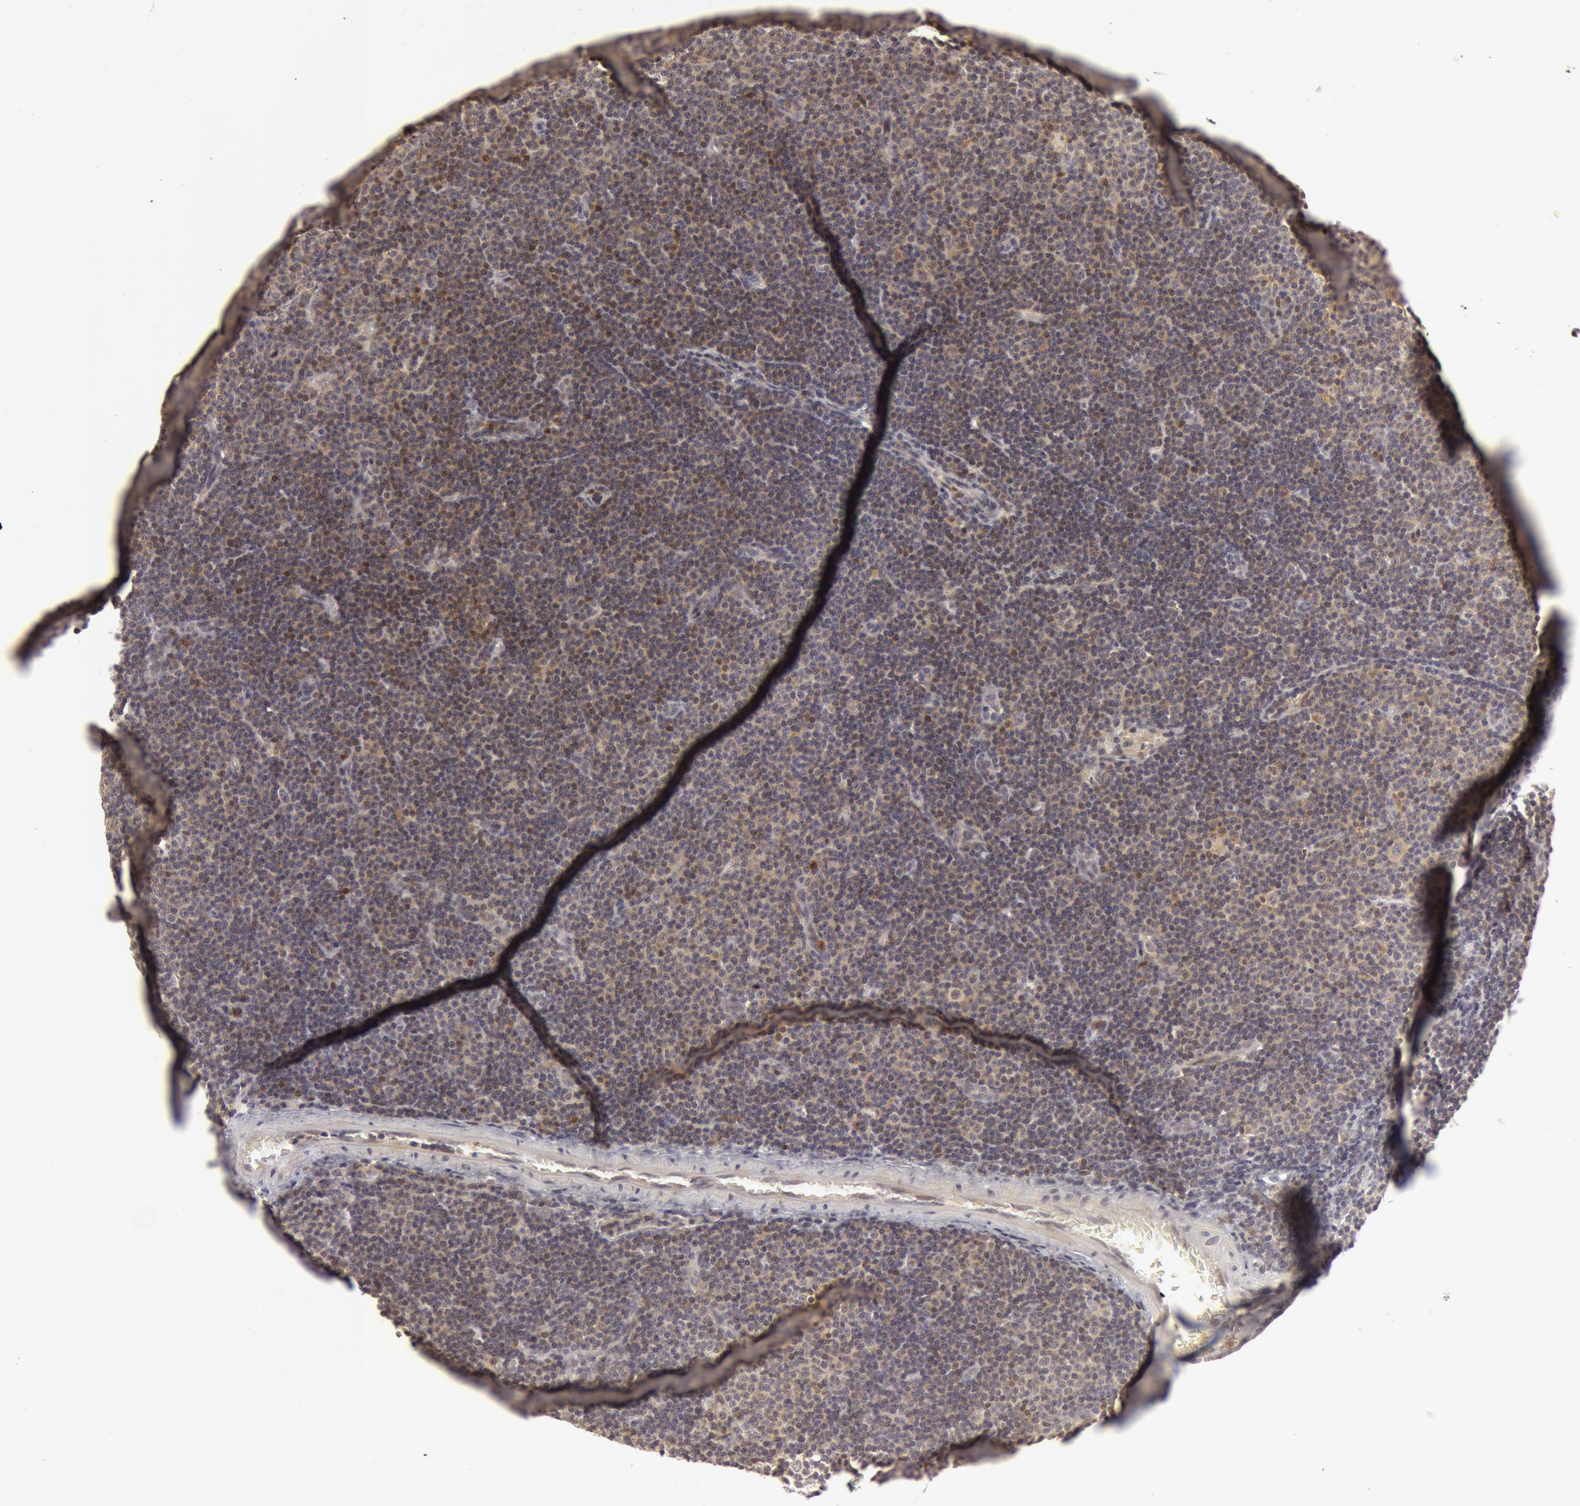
{"staining": {"intensity": "negative", "quantity": "none", "location": "none"}, "tissue": "lymphoma", "cell_type": "Tumor cells", "image_type": "cancer", "snomed": [{"axis": "morphology", "description": "Malignant lymphoma, non-Hodgkin's type, Low grade"}, {"axis": "topography", "description": "Lymph node"}], "caption": "Micrograph shows no protein expression in tumor cells of low-grade malignant lymphoma, non-Hodgkin's type tissue. (DAB IHC visualized using brightfield microscopy, high magnification).", "gene": "OASL", "patient": {"sex": "male", "age": 57}}